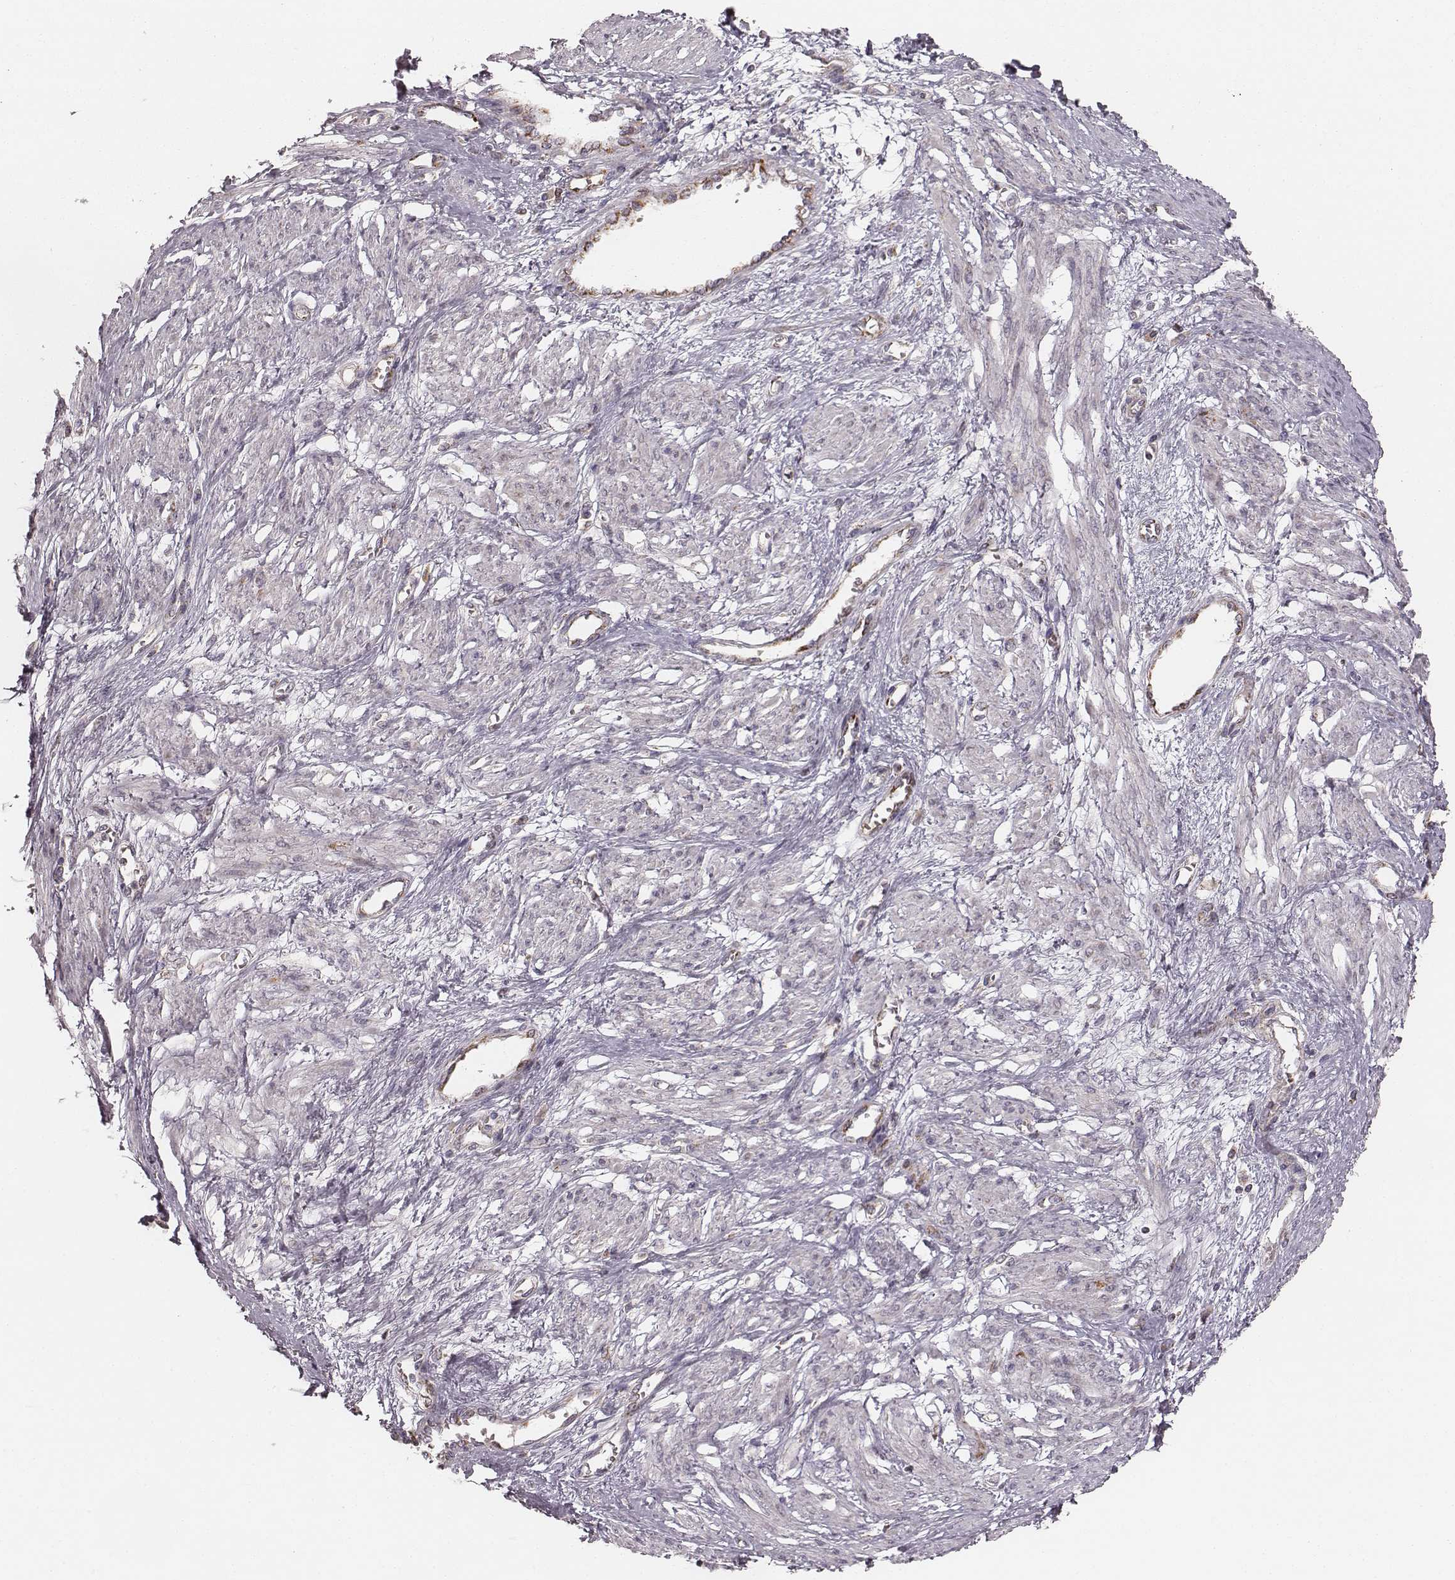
{"staining": {"intensity": "strong", "quantity": "25%-75%", "location": "cytoplasmic/membranous"}, "tissue": "smooth muscle", "cell_type": "Smooth muscle cells", "image_type": "normal", "snomed": [{"axis": "morphology", "description": "Normal tissue, NOS"}, {"axis": "topography", "description": "Smooth muscle"}, {"axis": "topography", "description": "Uterus"}], "caption": "The histopathology image demonstrates staining of benign smooth muscle, revealing strong cytoplasmic/membranous protein staining (brown color) within smooth muscle cells.", "gene": "TUFM", "patient": {"sex": "female", "age": 39}}